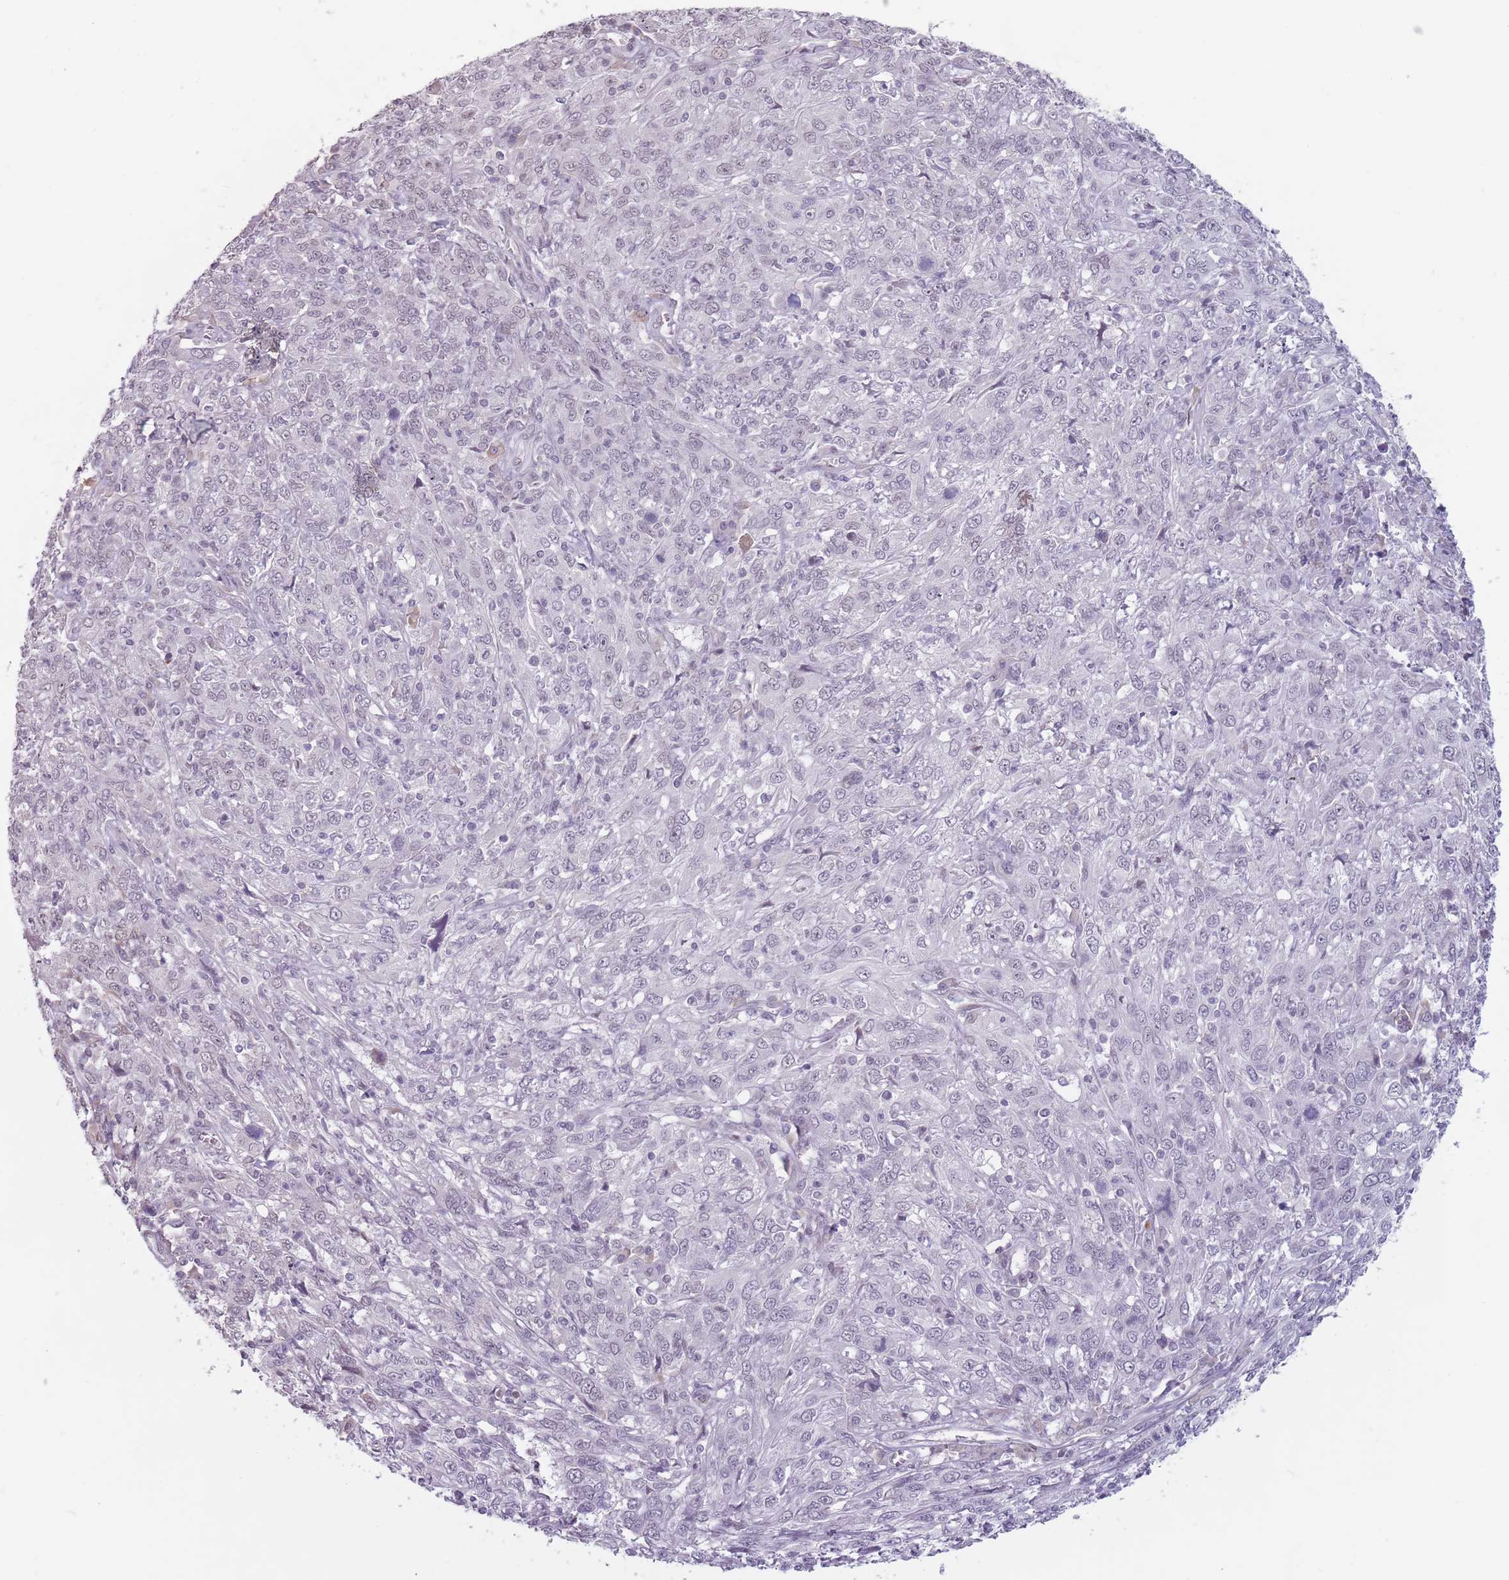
{"staining": {"intensity": "negative", "quantity": "none", "location": "none"}, "tissue": "cervical cancer", "cell_type": "Tumor cells", "image_type": "cancer", "snomed": [{"axis": "morphology", "description": "Squamous cell carcinoma, NOS"}, {"axis": "topography", "description": "Cervix"}], "caption": "Immunohistochemistry image of human cervical squamous cell carcinoma stained for a protein (brown), which displays no expression in tumor cells. (DAB IHC, high magnification).", "gene": "PTCHD1", "patient": {"sex": "female", "age": 46}}